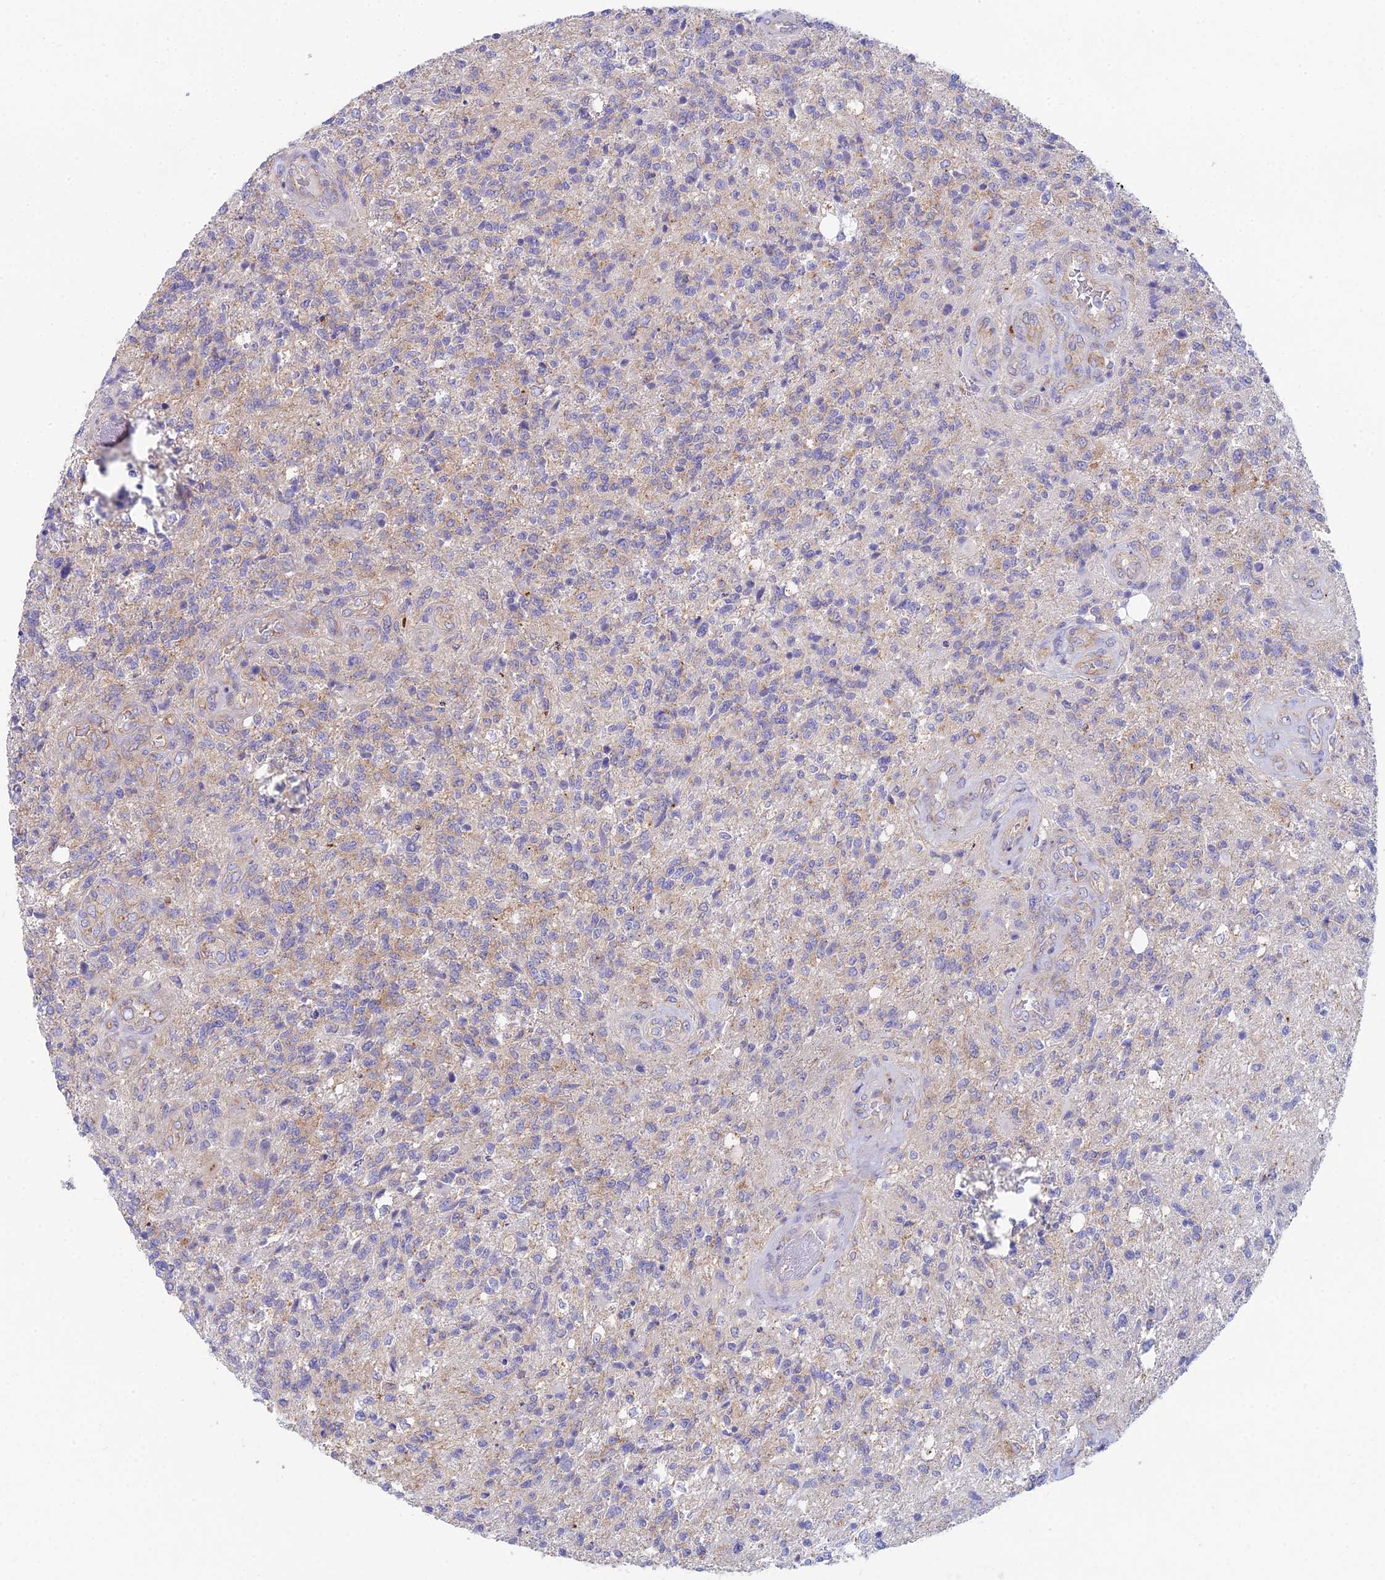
{"staining": {"intensity": "weak", "quantity": "25%-75%", "location": "cytoplasmic/membranous"}, "tissue": "glioma", "cell_type": "Tumor cells", "image_type": "cancer", "snomed": [{"axis": "morphology", "description": "Glioma, malignant, High grade"}, {"axis": "topography", "description": "Brain"}], "caption": "Immunohistochemistry (DAB (3,3'-diaminobenzidine)) staining of high-grade glioma (malignant) reveals weak cytoplasmic/membranous protein staining in approximately 25%-75% of tumor cells.", "gene": "ZNF564", "patient": {"sex": "male", "age": 56}}